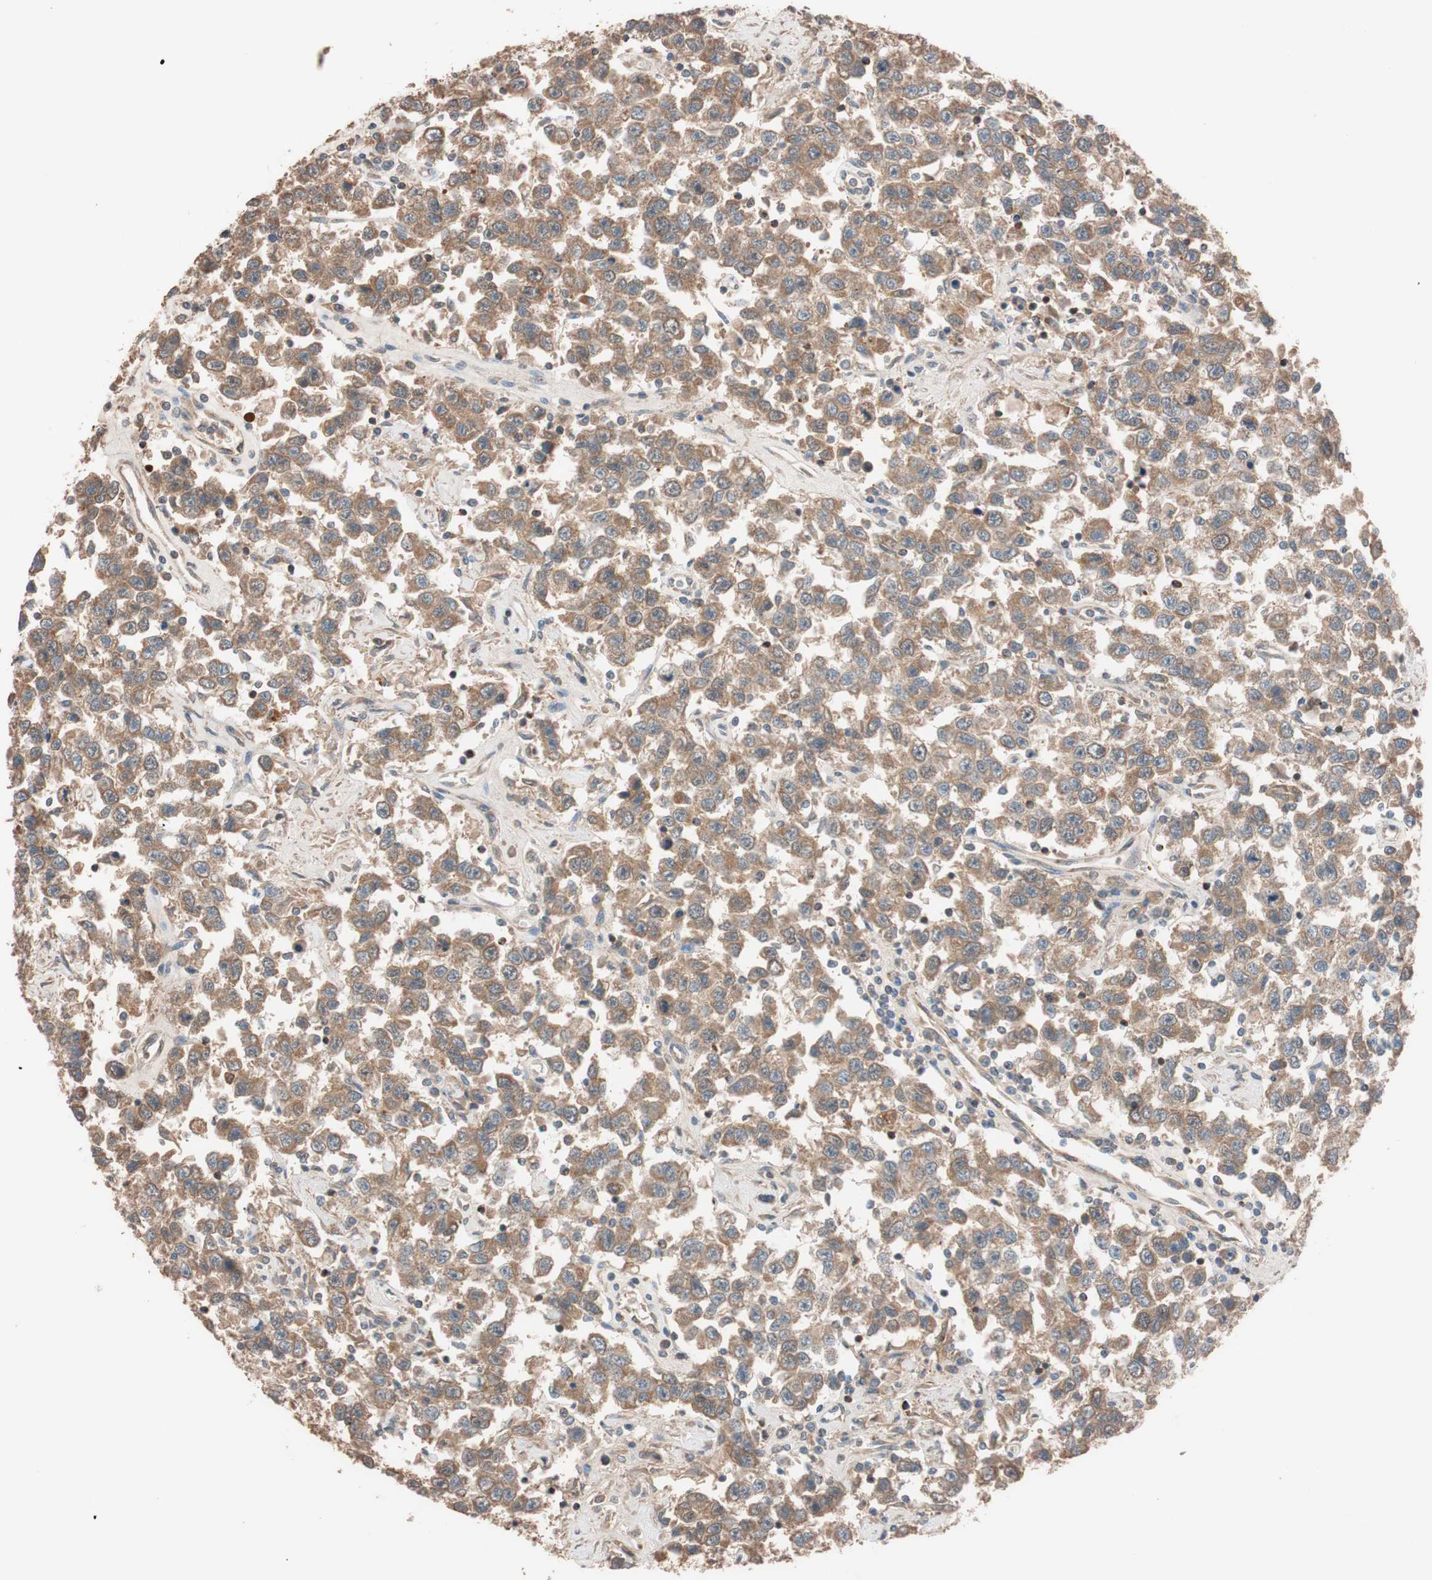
{"staining": {"intensity": "moderate", "quantity": ">75%", "location": "cytoplasmic/membranous"}, "tissue": "testis cancer", "cell_type": "Tumor cells", "image_type": "cancer", "snomed": [{"axis": "morphology", "description": "Seminoma, NOS"}, {"axis": "topography", "description": "Testis"}], "caption": "Moderate cytoplasmic/membranous protein positivity is appreciated in approximately >75% of tumor cells in testis cancer.", "gene": "SDC4", "patient": {"sex": "male", "age": 41}}